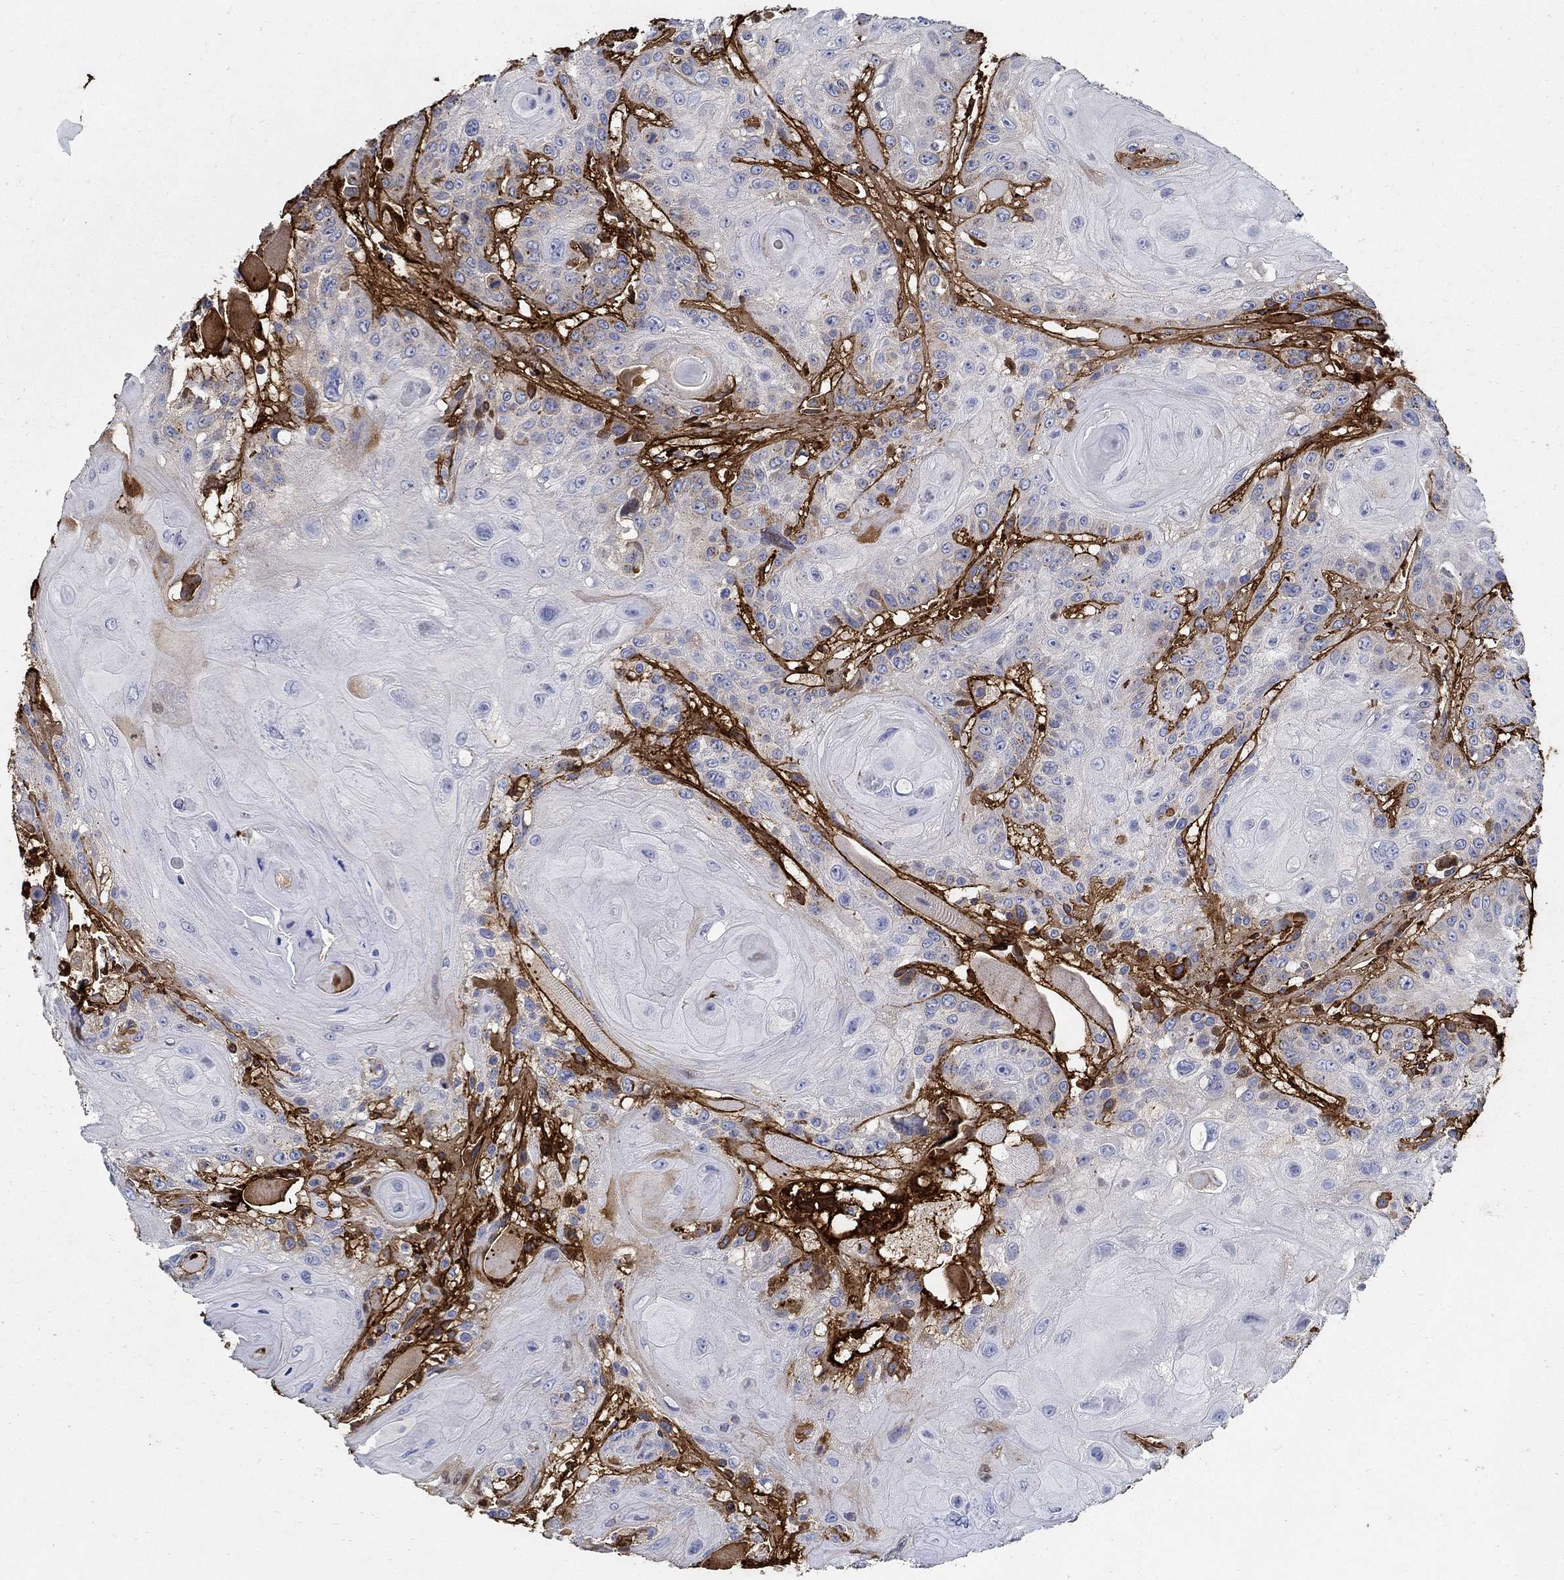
{"staining": {"intensity": "negative", "quantity": "none", "location": "none"}, "tissue": "head and neck cancer", "cell_type": "Tumor cells", "image_type": "cancer", "snomed": [{"axis": "morphology", "description": "Squamous cell carcinoma, NOS"}, {"axis": "topography", "description": "Head-Neck"}], "caption": "IHC of head and neck cancer displays no staining in tumor cells. (Brightfield microscopy of DAB (3,3'-diaminobenzidine) immunohistochemistry (IHC) at high magnification).", "gene": "TGFBI", "patient": {"sex": "female", "age": 59}}